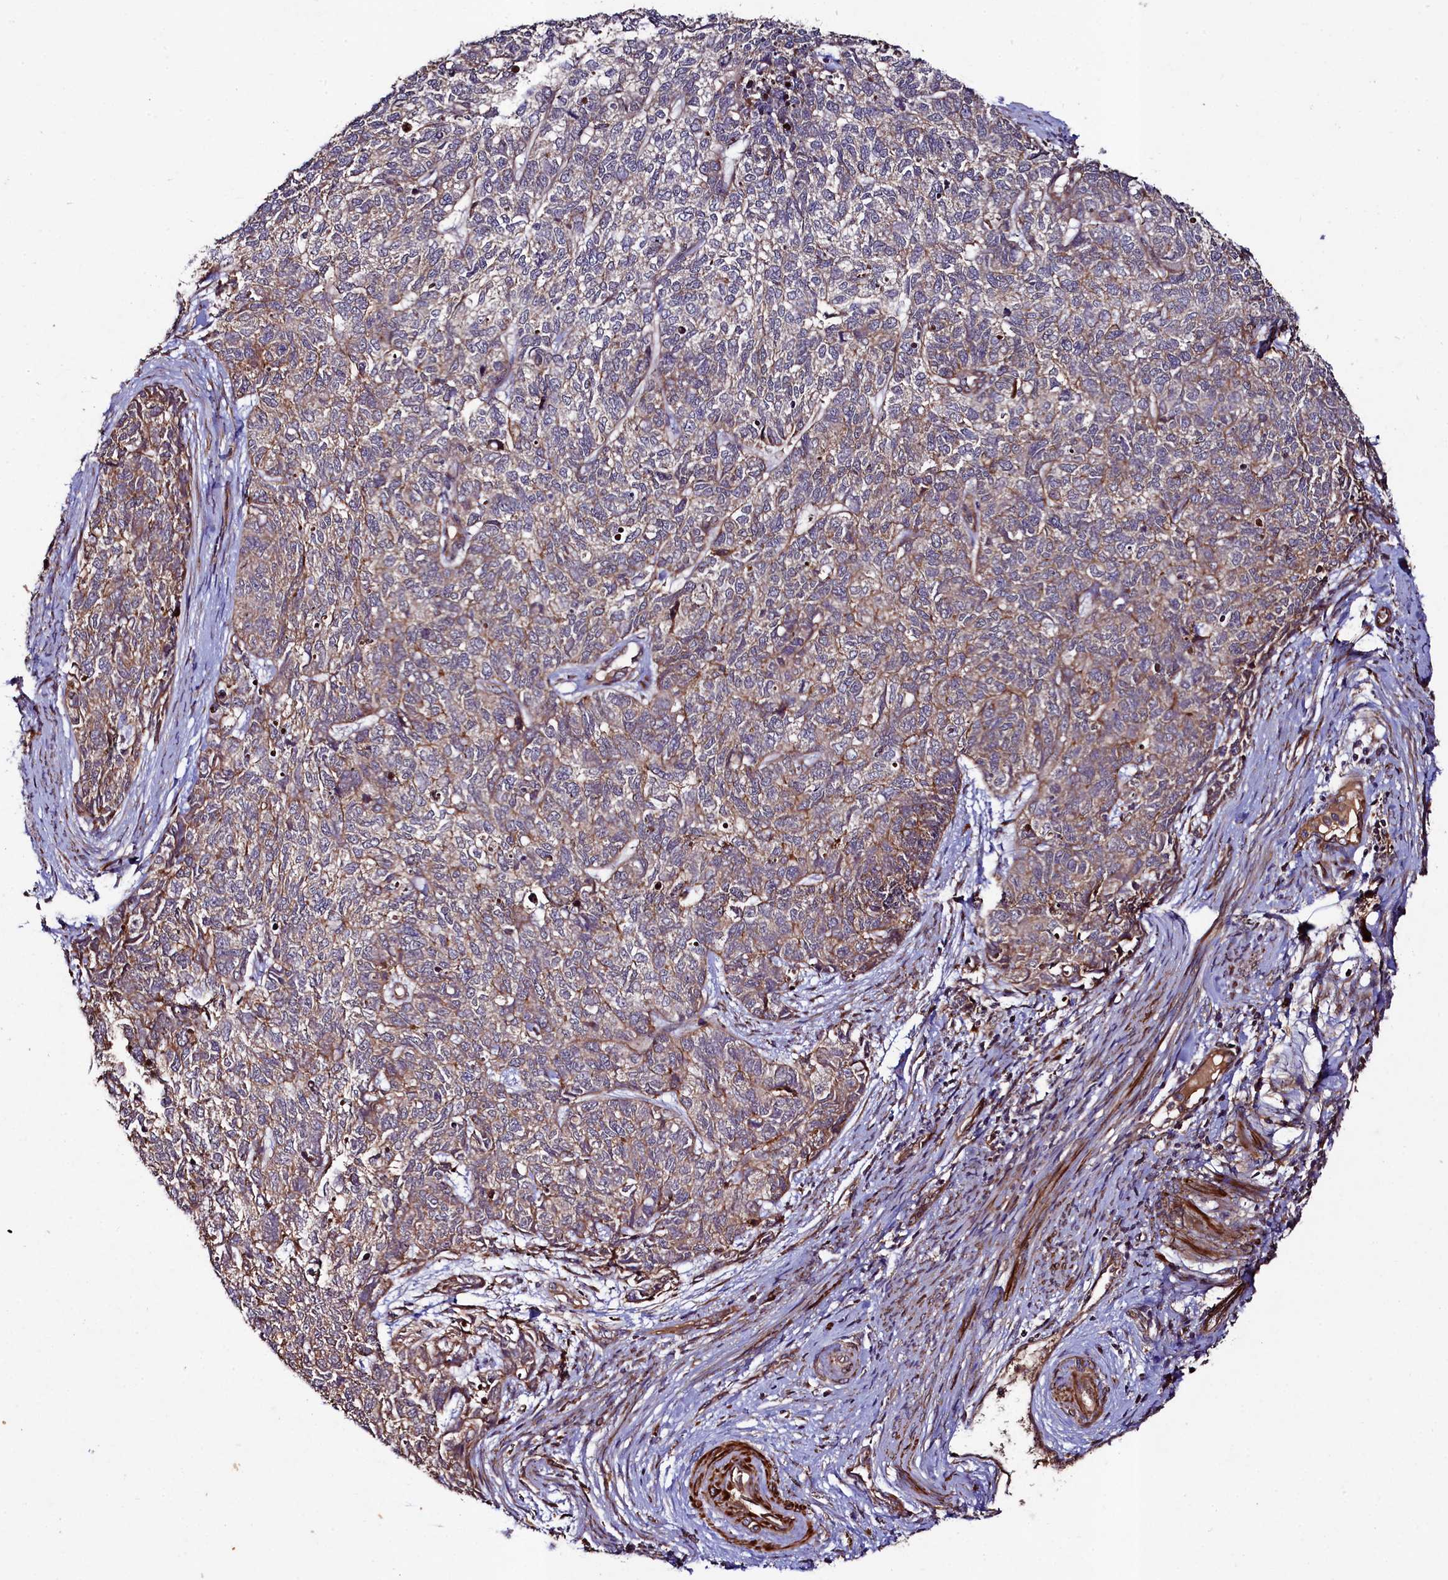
{"staining": {"intensity": "moderate", "quantity": "25%-75%", "location": "cytoplasmic/membranous"}, "tissue": "cervical cancer", "cell_type": "Tumor cells", "image_type": "cancer", "snomed": [{"axis": "morphology", "description": "Squamous cell carcinoma, NOS"}, {"axis": "topography", "description": "Cervix"}], "caption": "Immunohistochemistry (IHC) staining of squamous cell carcinoma (cervical), which reveals medium levels of moderate cytoplasmic/membranous expression in about 25%-75% of tumor cells indicating moderate cytoplasmic/membranous protein staining. The staining was performed using DAB (3,3'-diaminobenzidine) (brown) for protein detection and nuclei were counterstained in hematoxylin (blue).", "gene": "CCDC102A", "patient": {"sex": "female", "age": 63}}